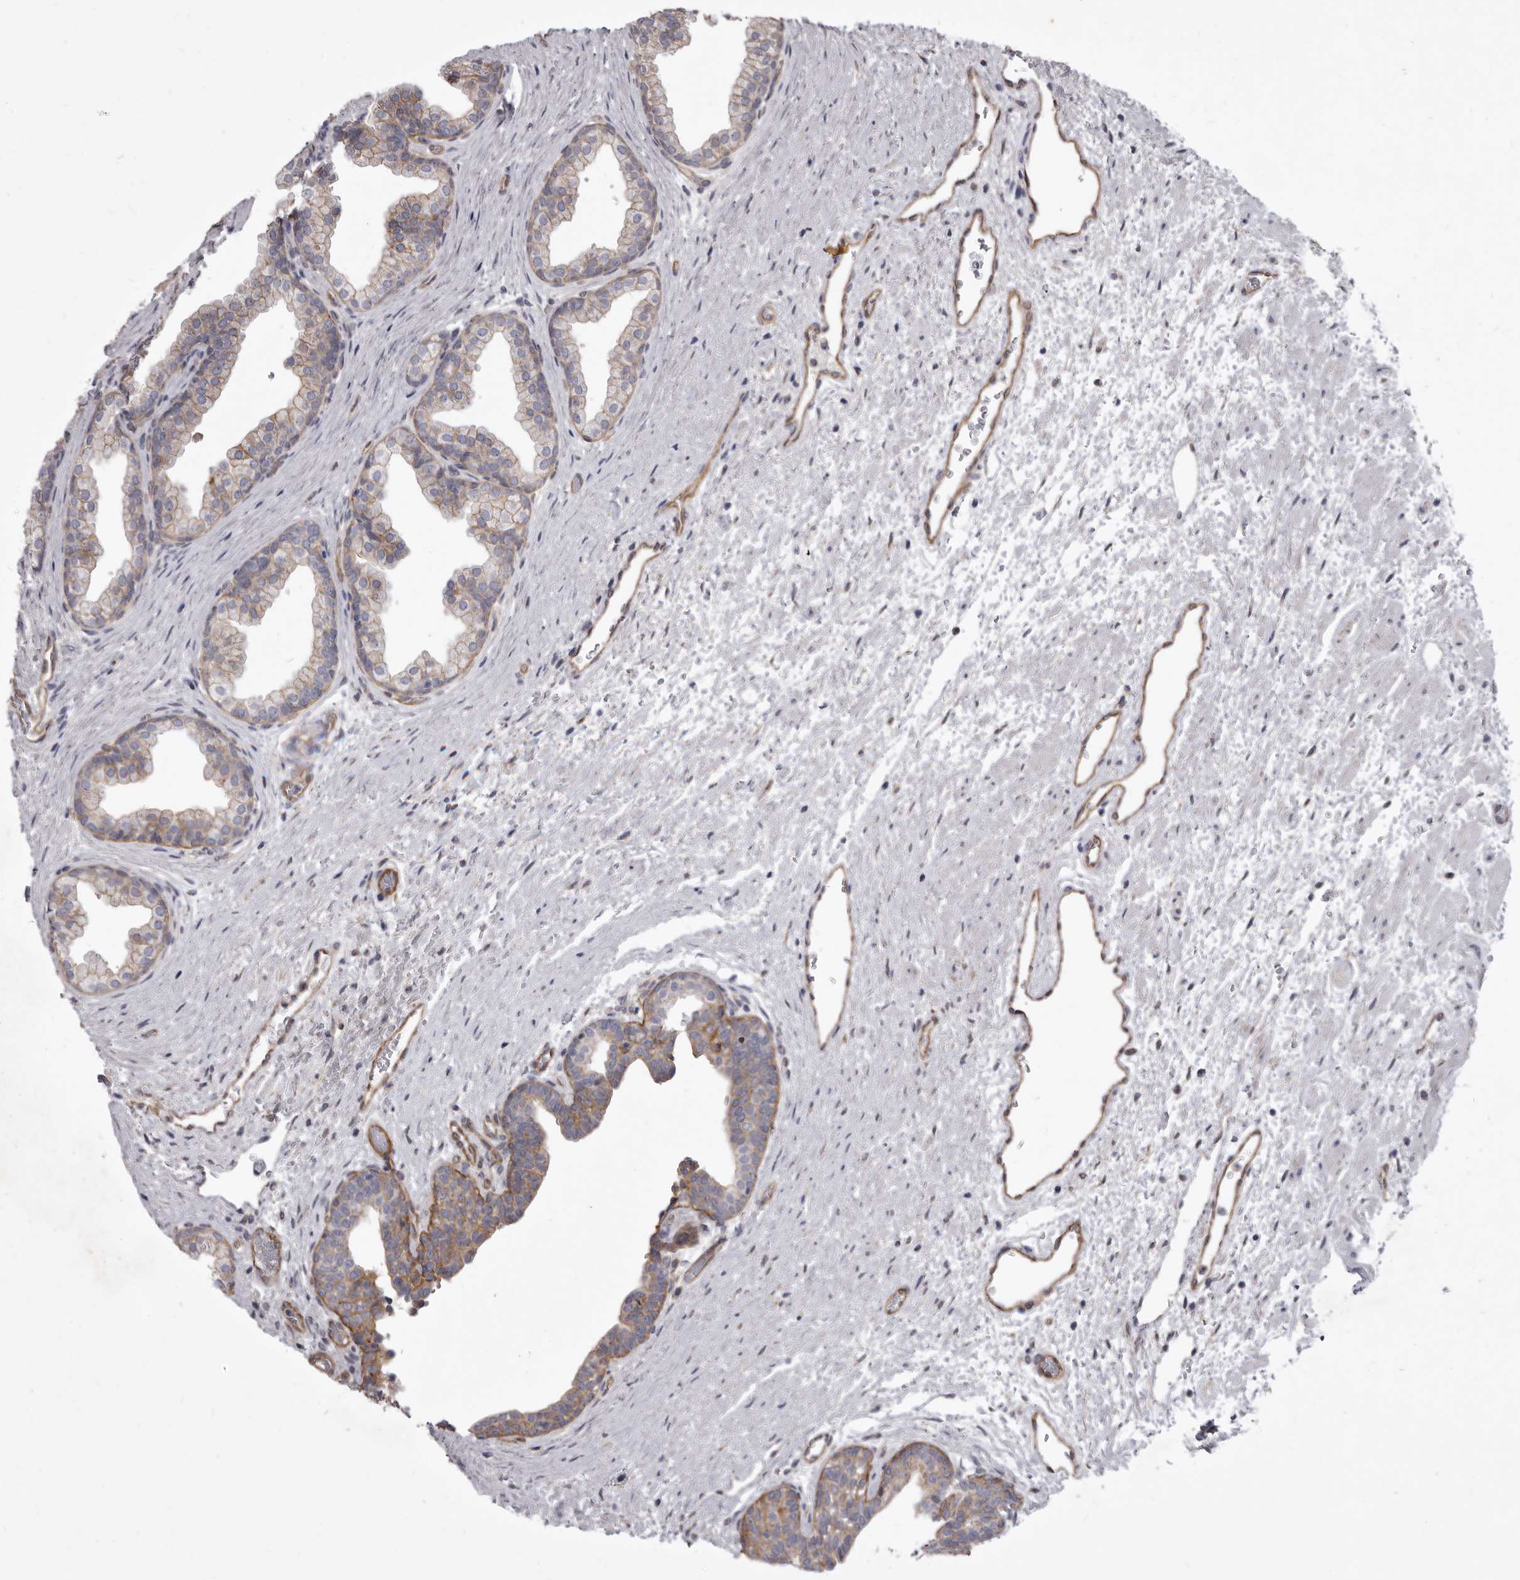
{"staining": {"intensity": "moderate", "quantity": "25%-75%", "location": "cytoplasmic/membranous"}, "tissue": "prostate", "cell_type": "Glandular cells", "image_type": "normal", "snomed": [{"axis": "morphology", "description": "Normal tissue, NOS"}, {"axis": "topography", "description": "Prostate"}], "caption": "This histopathology image demonstrates immunohistochemistry staining of benign human prostate, with medium moderate cytoplasmic/membranous expression in approximately 25%-75% of glandular cells.", "gene": "P2RX6", "patient": {"sex": "male", "age": 48}}